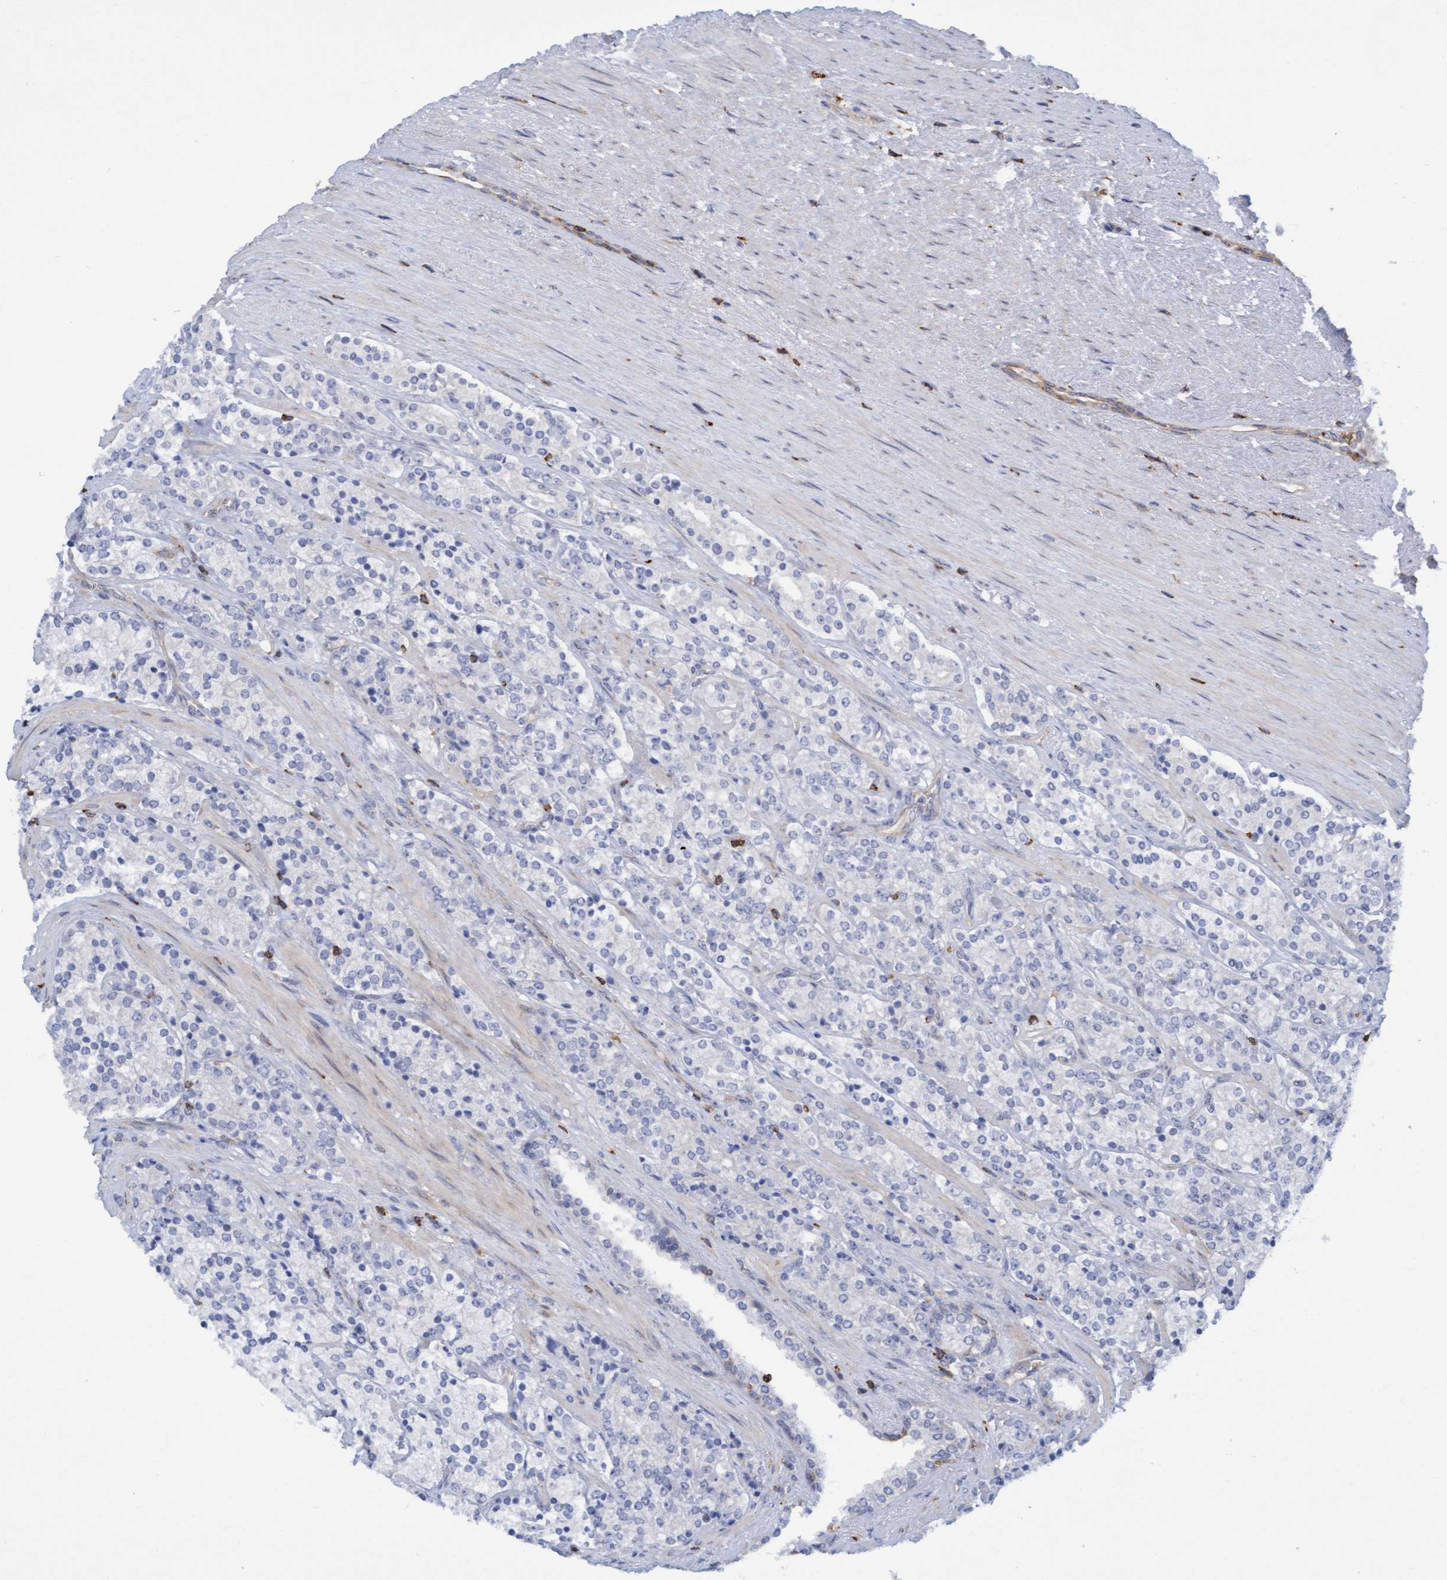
{"staining": {"intensity": "negative", "quantity": "none", "location": "none"}, "tissue": "prostate cancer", "cell_type": "Tumor cells", "image_type": "cancer", "snomed": [{"axis": "morphology", "description": "Adenocarcinoma, High grade"}, {"axis": "topography", "description": "Prostate"}], "caption": "There is no significant expression in tumor cells of high-grade adenocarcinoma (prostate). The staining is performed using DAB brown chromogen with nuclei counter-stained in using hematoxylin.", "gene": "FNBP1", "patient": {"sex": "male", "age": 71}}